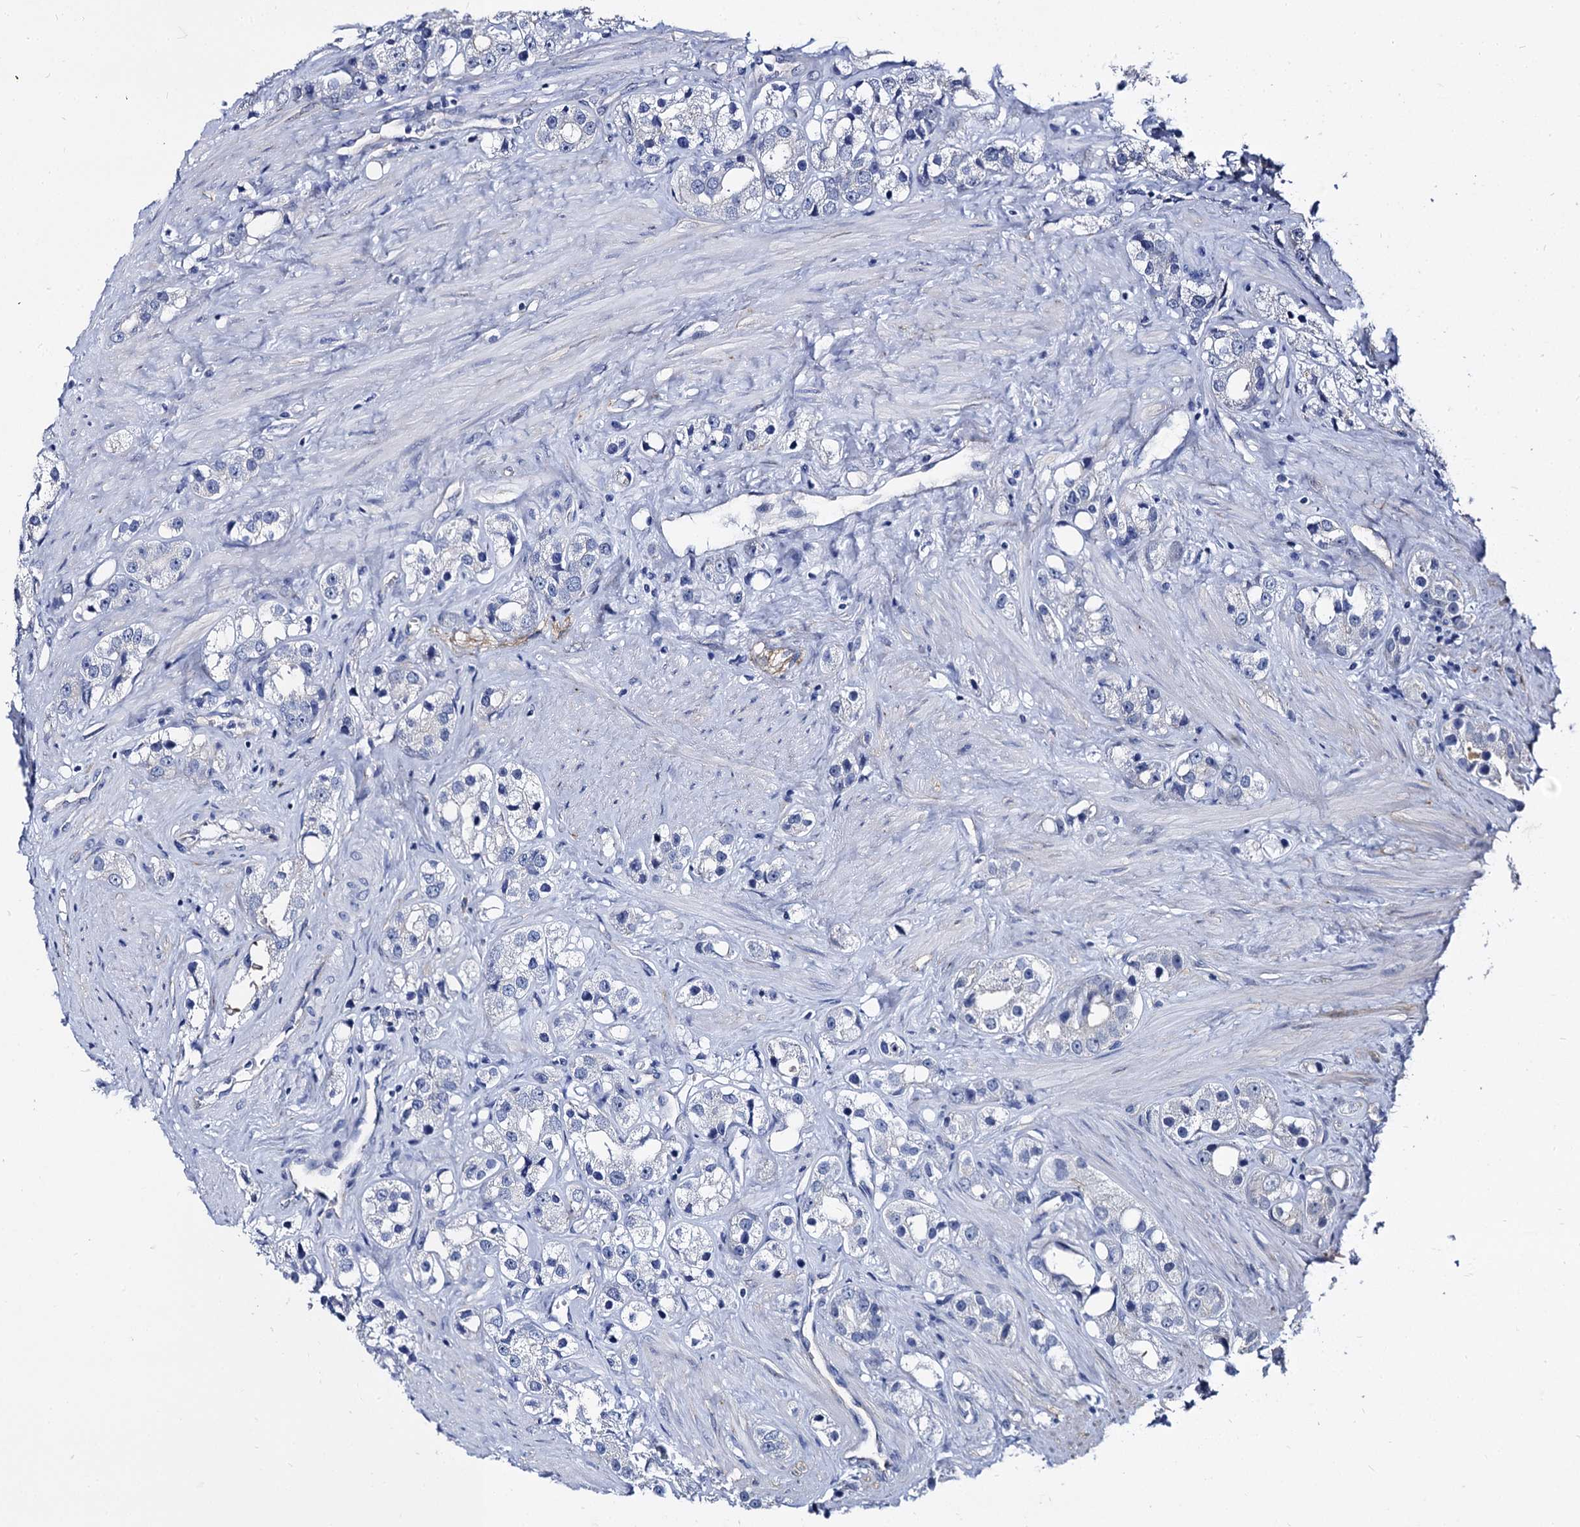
{"staining": {"intensity": "negative", "quantity": "none", "location": "none"}, "tissue": "prostate cancer", "cell_type": "Tumor cells", "image_type": "cancer", "snomed": [{"axis": "morphology", "description": "Adenocarcinoma, NOS"}, {"axis": "topography", "description": "Prostate"}], "caption": "An IHC image of prostate adenocarcinoma is shown. There is no staining in tumor cells of prostate adenocarcinoma.", "gene": "CBFB", "patient": {"sex": "male", "age": 79}}